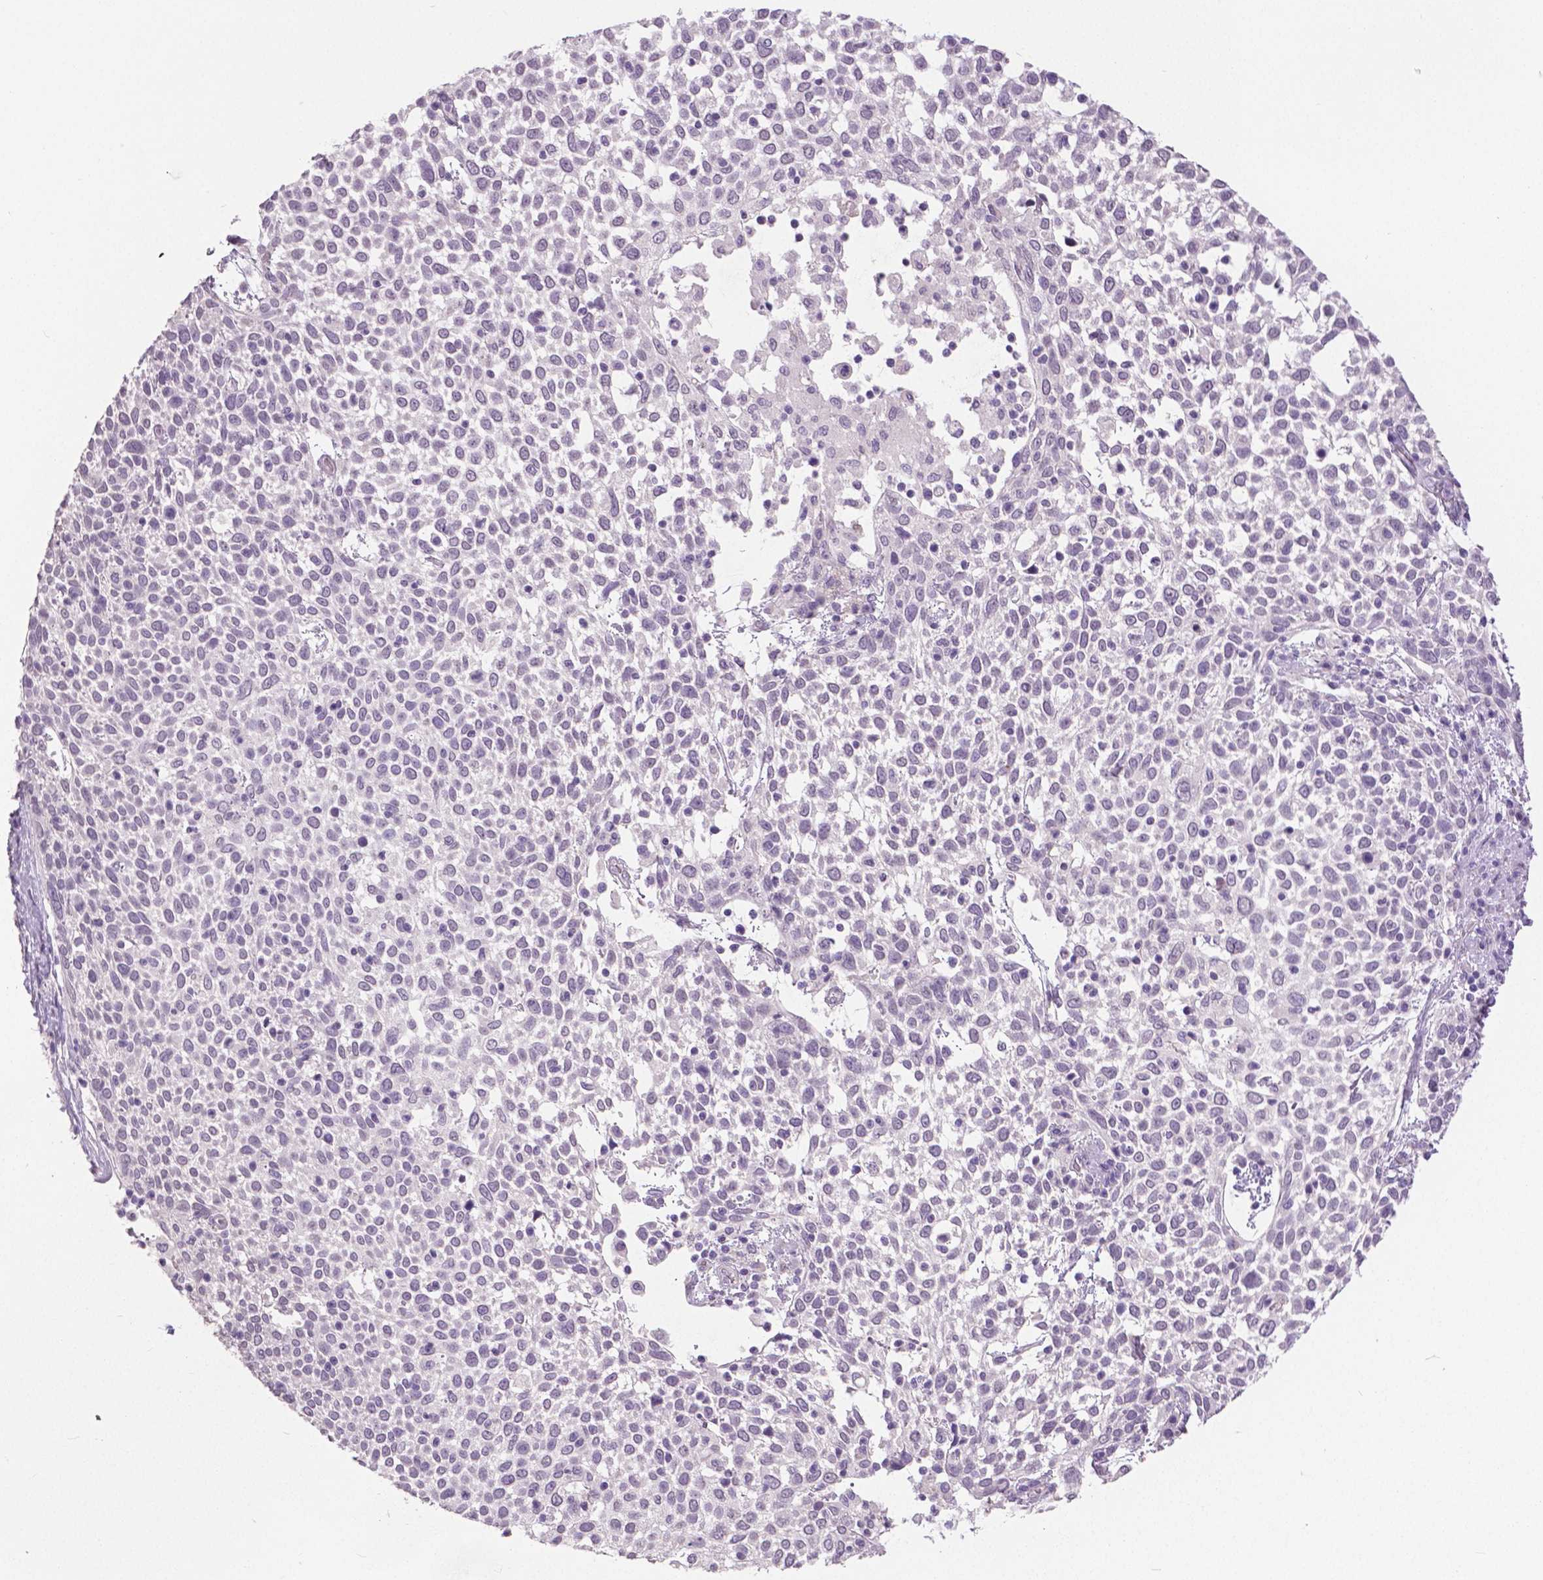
{"staining": {"intensity": "negative", "quantity": "none", "location": "none"}, "tissue": "cervical cancer", "cell_type": "Tumor cells", "image_type": "cancer", "snomed": [{"axis": "morphology", "description": "Squamous cell carcinoma, NOS"}, {"axis": "topography", "description": "Cervix"}], "caption": "This is an IHC histopathology image of cervical squamous cell carcinoma. There is no expression in tumor cells.", "gene": "FOXA1", "patient": {"sex": "female", "age": 61}}